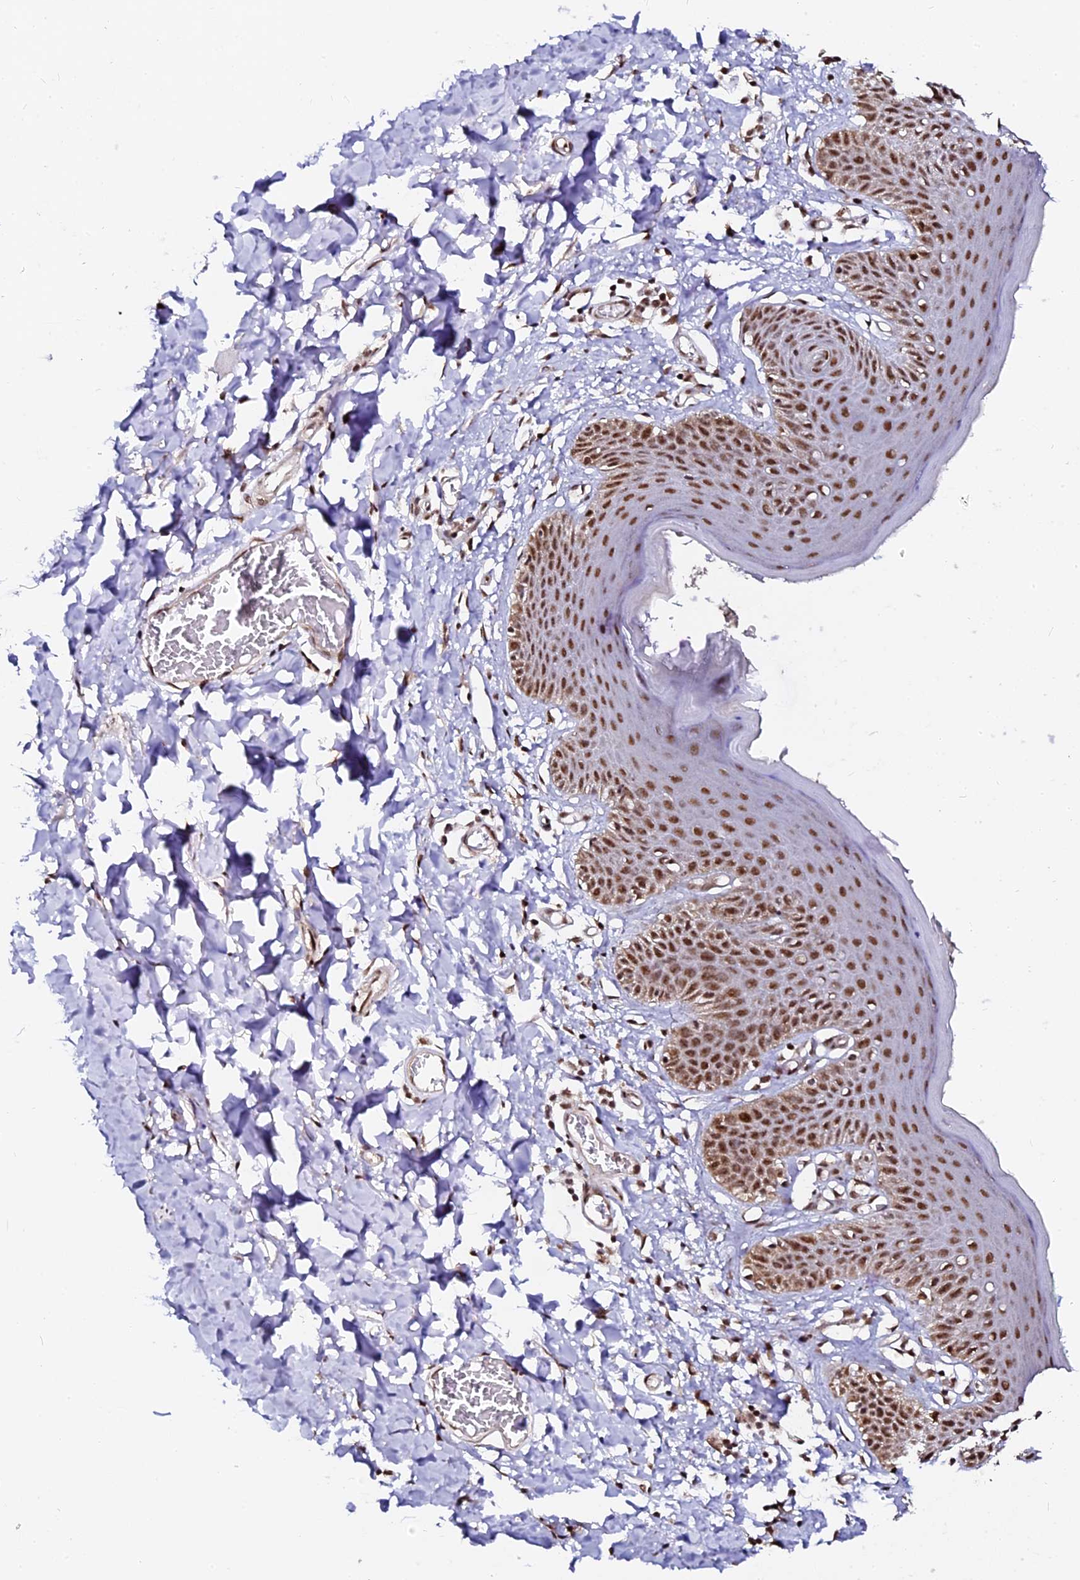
{"staining": {"intensity": "strong", "quantity": ">75%", "location": "nuclear"}, "tissue": "skin", "cell_type": "Epidermal cells", "image_type": "normal", "snomed": [{"axis": "morphology", "description": "Normal tissue, NOS"}, {"axis": "topography", "description": "Vulva"}], "caption": "IHC of benign skin shows high levels of strong nuclear expression in approximately >75% of epidermal cells.", "gene": "MCRS1", "patient": {"sex": "female", "age": 66}}